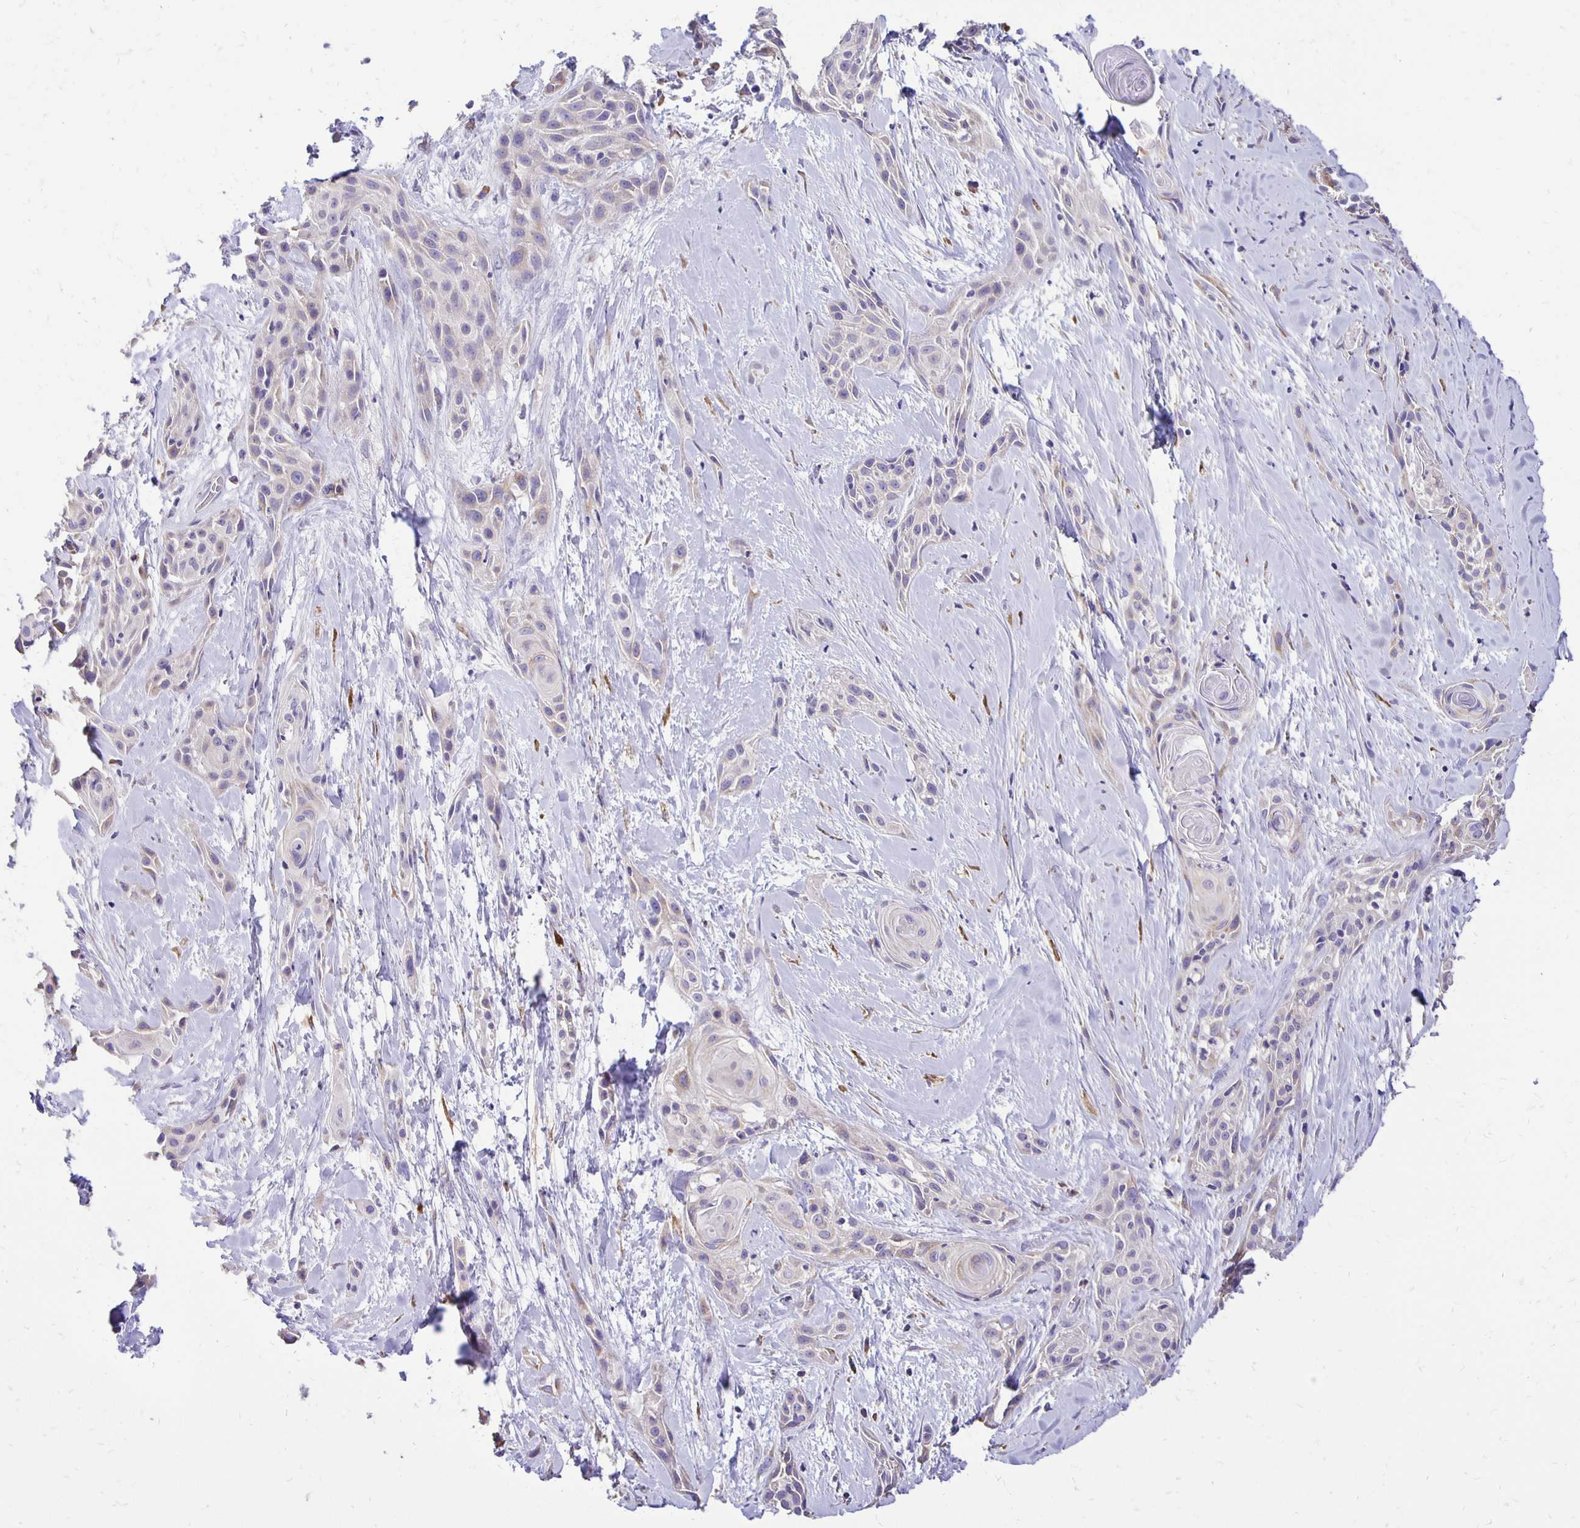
{"staining": {"intensity": "negative", "quantity": "none", "location": "none"}, "tissue": "skin cancer", "cell_type": "Tumor cells", "image_type": "cancer", "snomed": [{"axis": "morphology", "description": "Squamous cell carcinoma, NOS"}, {"axis": "topography", "description": "Skin"}, {"axis": "topography", "description": "Anal"}], "caption": "Skin squamous cell carcinoma was stained to show a protein in brown. There is no significant positivity in tumor cells.", "gene": "ANKRD45", "patient": {"sex": "male", "age": 64}}